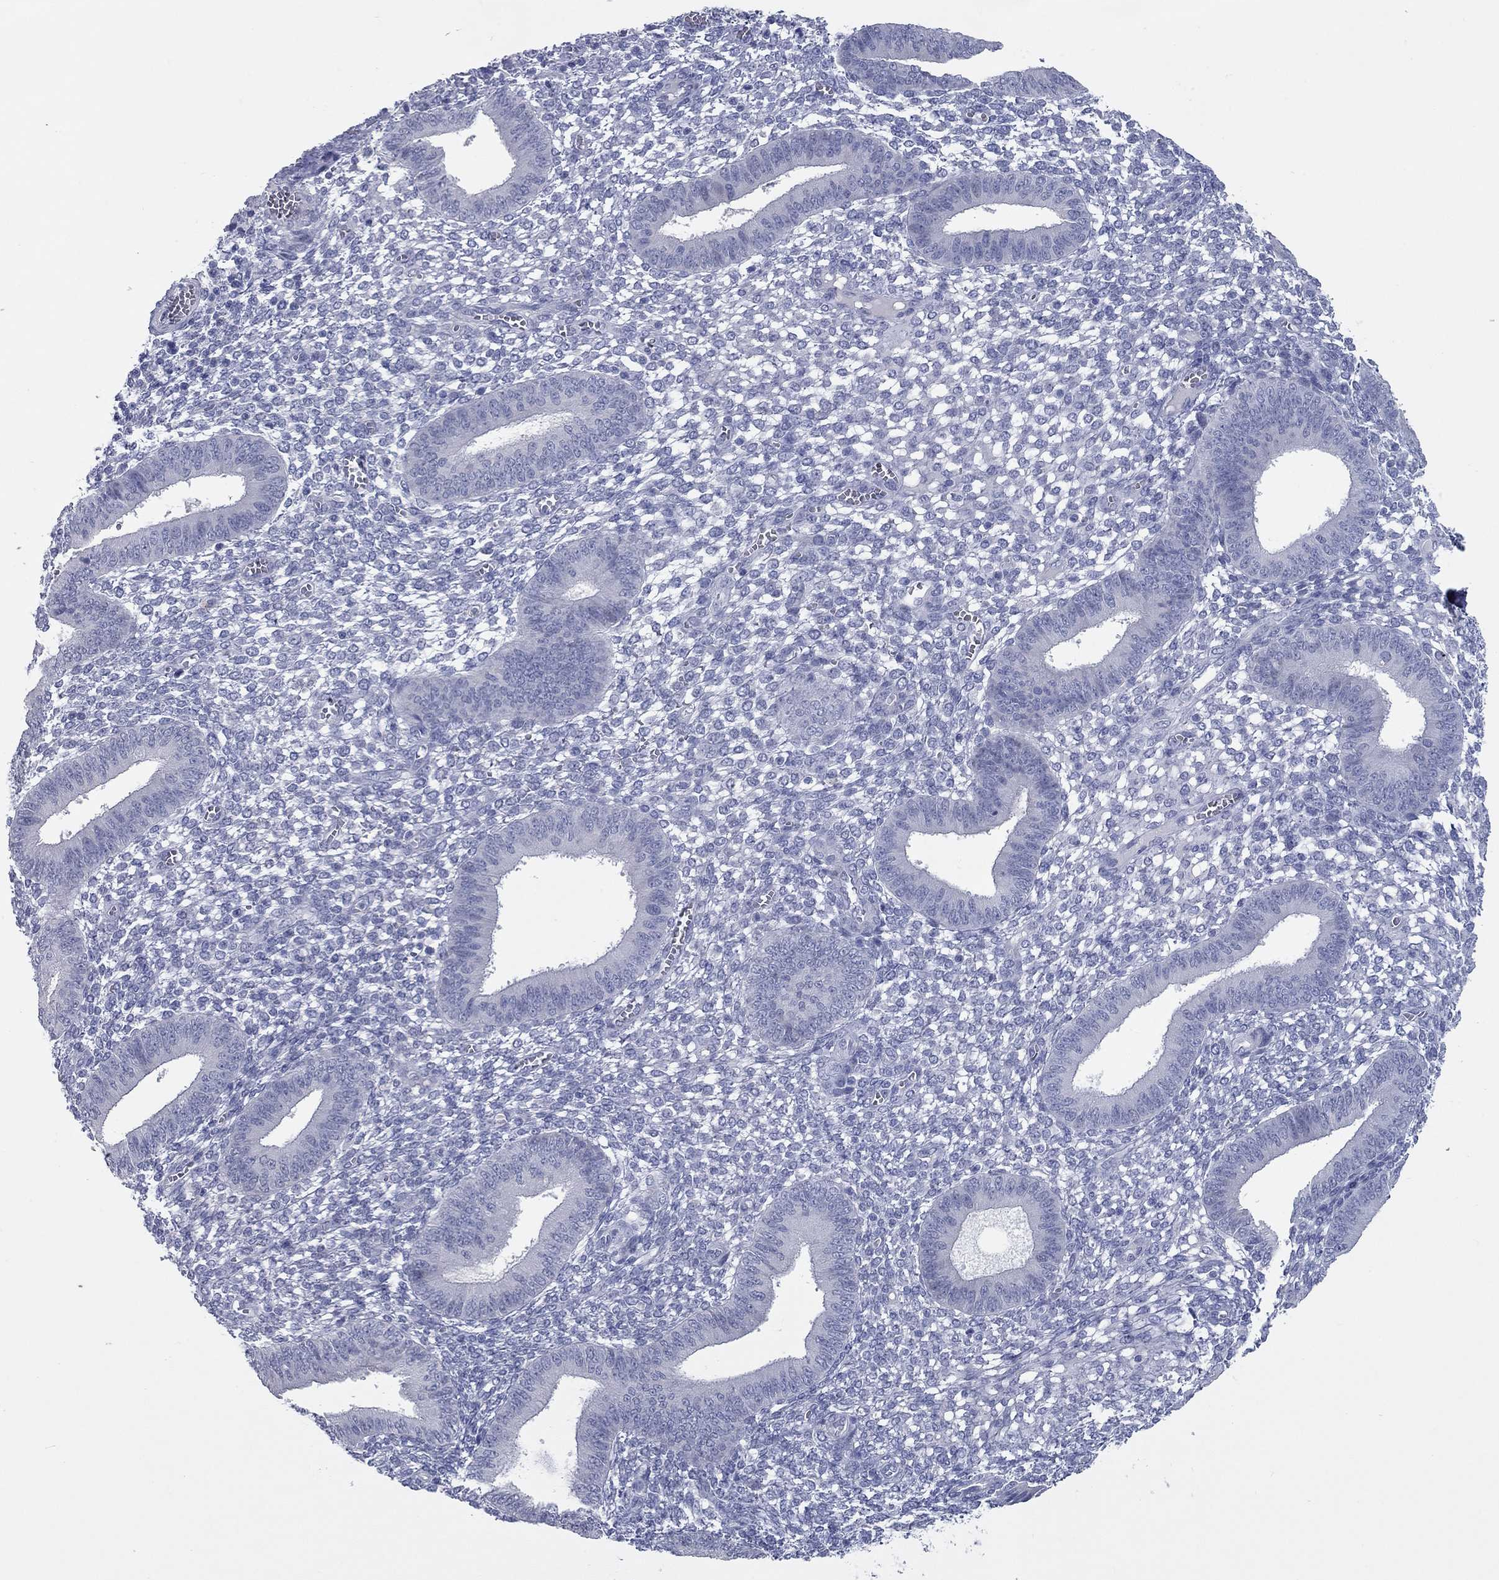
{"staining": {"intensity": "negative", "quantity": "none", "location": "none"}, "tissue": "endometrium", "cell_type": "Cells in endometrial stroma", "image_type": "normal", "snomed": [{"axis": "morphology", "description": "Normal tissue, NOS"}, {"axis": "topography", "description": "Endometrium"}], "caption": "A high-resolution photomicrograph shows immunohistochemistry (IHC) staining of normal endometrium, which demonstrates no significant expression in cells in endometrial stroma.", "gene": "KIRREL2", "patient": {"sex": "female", "age": 42}}